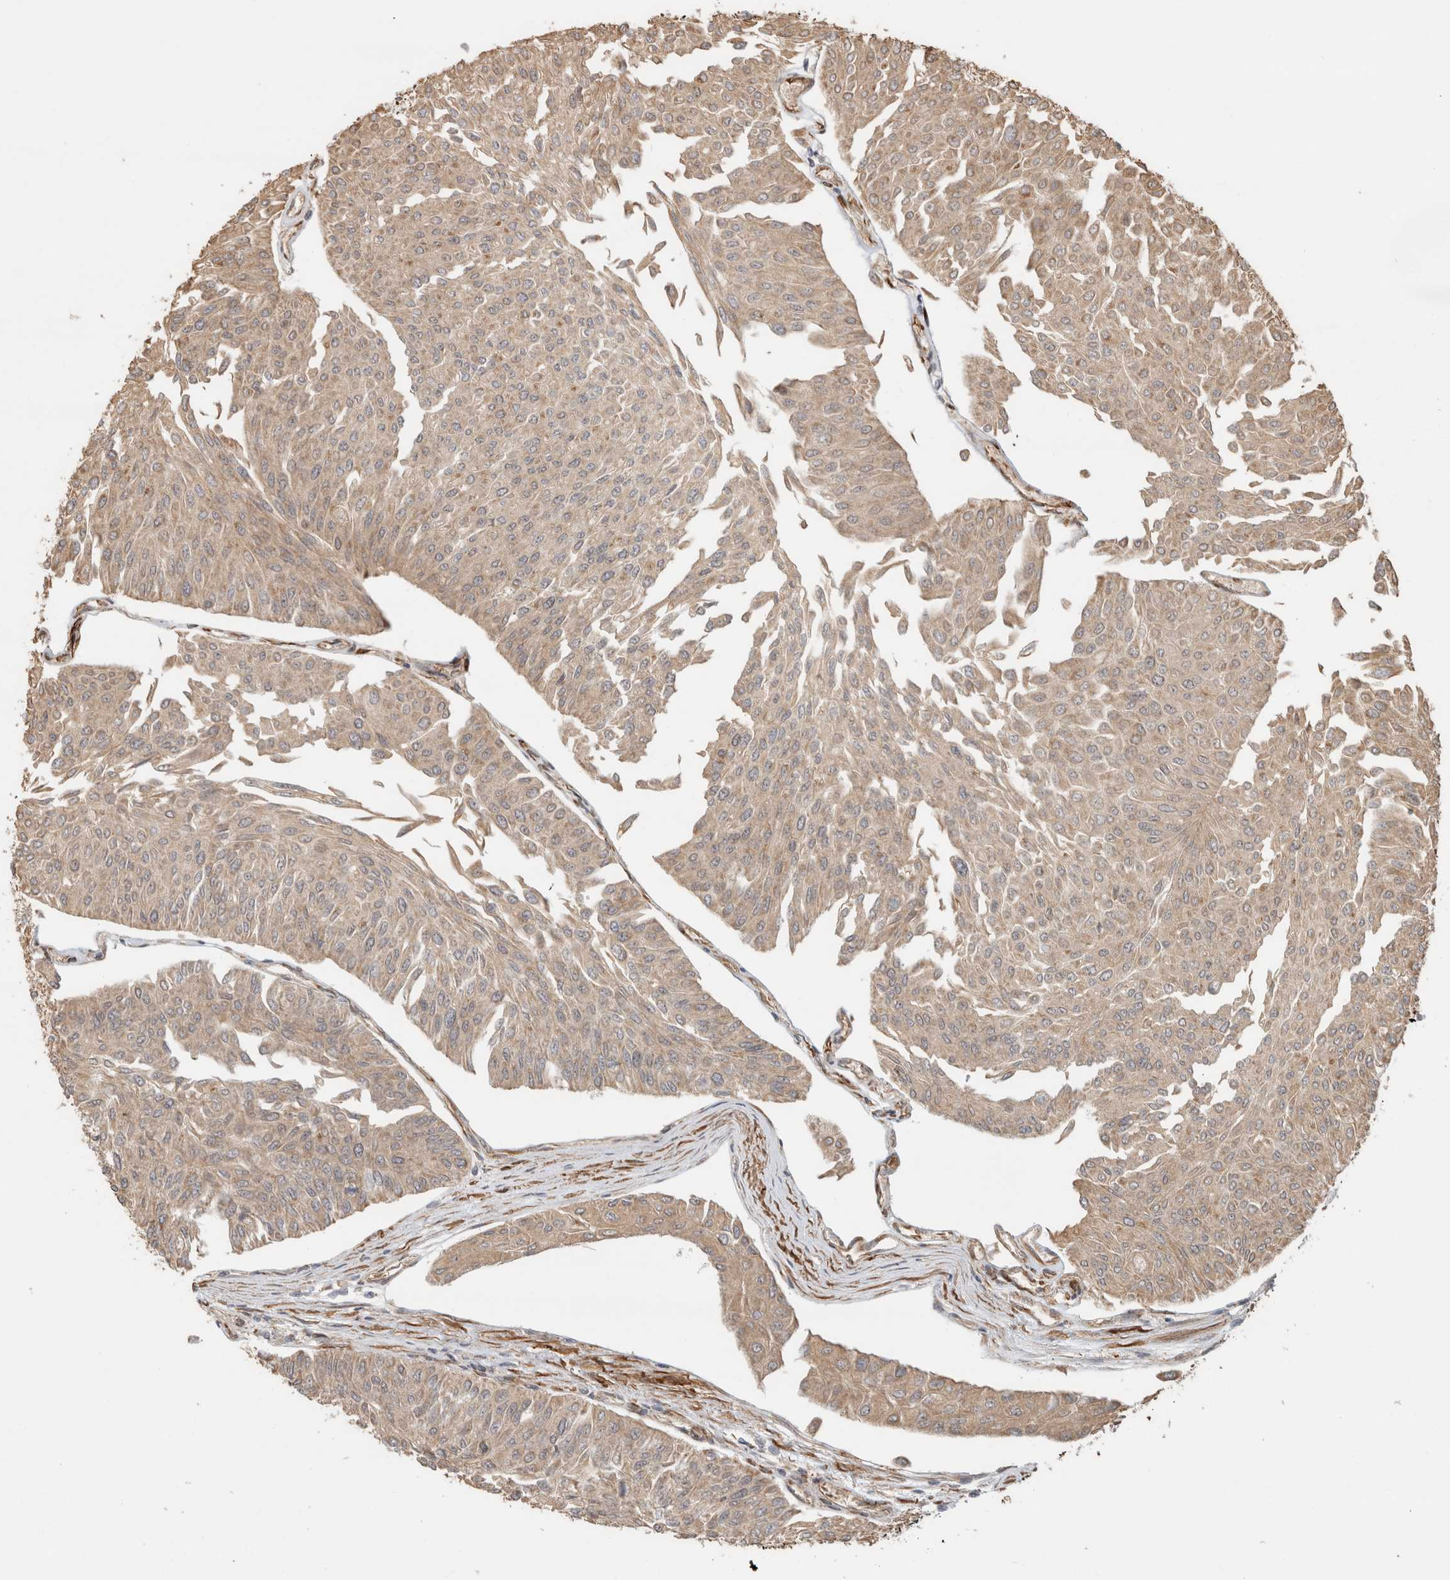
{"staining": {"intensity": "weak", "quantity": ">75%", "location": "cytoplasmic/membranous"}, "tissue": "urothelial cancer", "cell_type": "Tumor cells", "image_type": "cancer", "snomed": [{"axis": "morphology", "description": "Urothelial carcinoma, Low grade"}, {"axis": "topography", "description": "Urinary bladder"}], "caption": "A brown stain labels weak cytoplasmic/membranous positivity of a protein in human urothelial carcinoma (low-grade) tumor cells.", "gene": "TUBD1", "patient": {"sex": "male", "age": 67}}